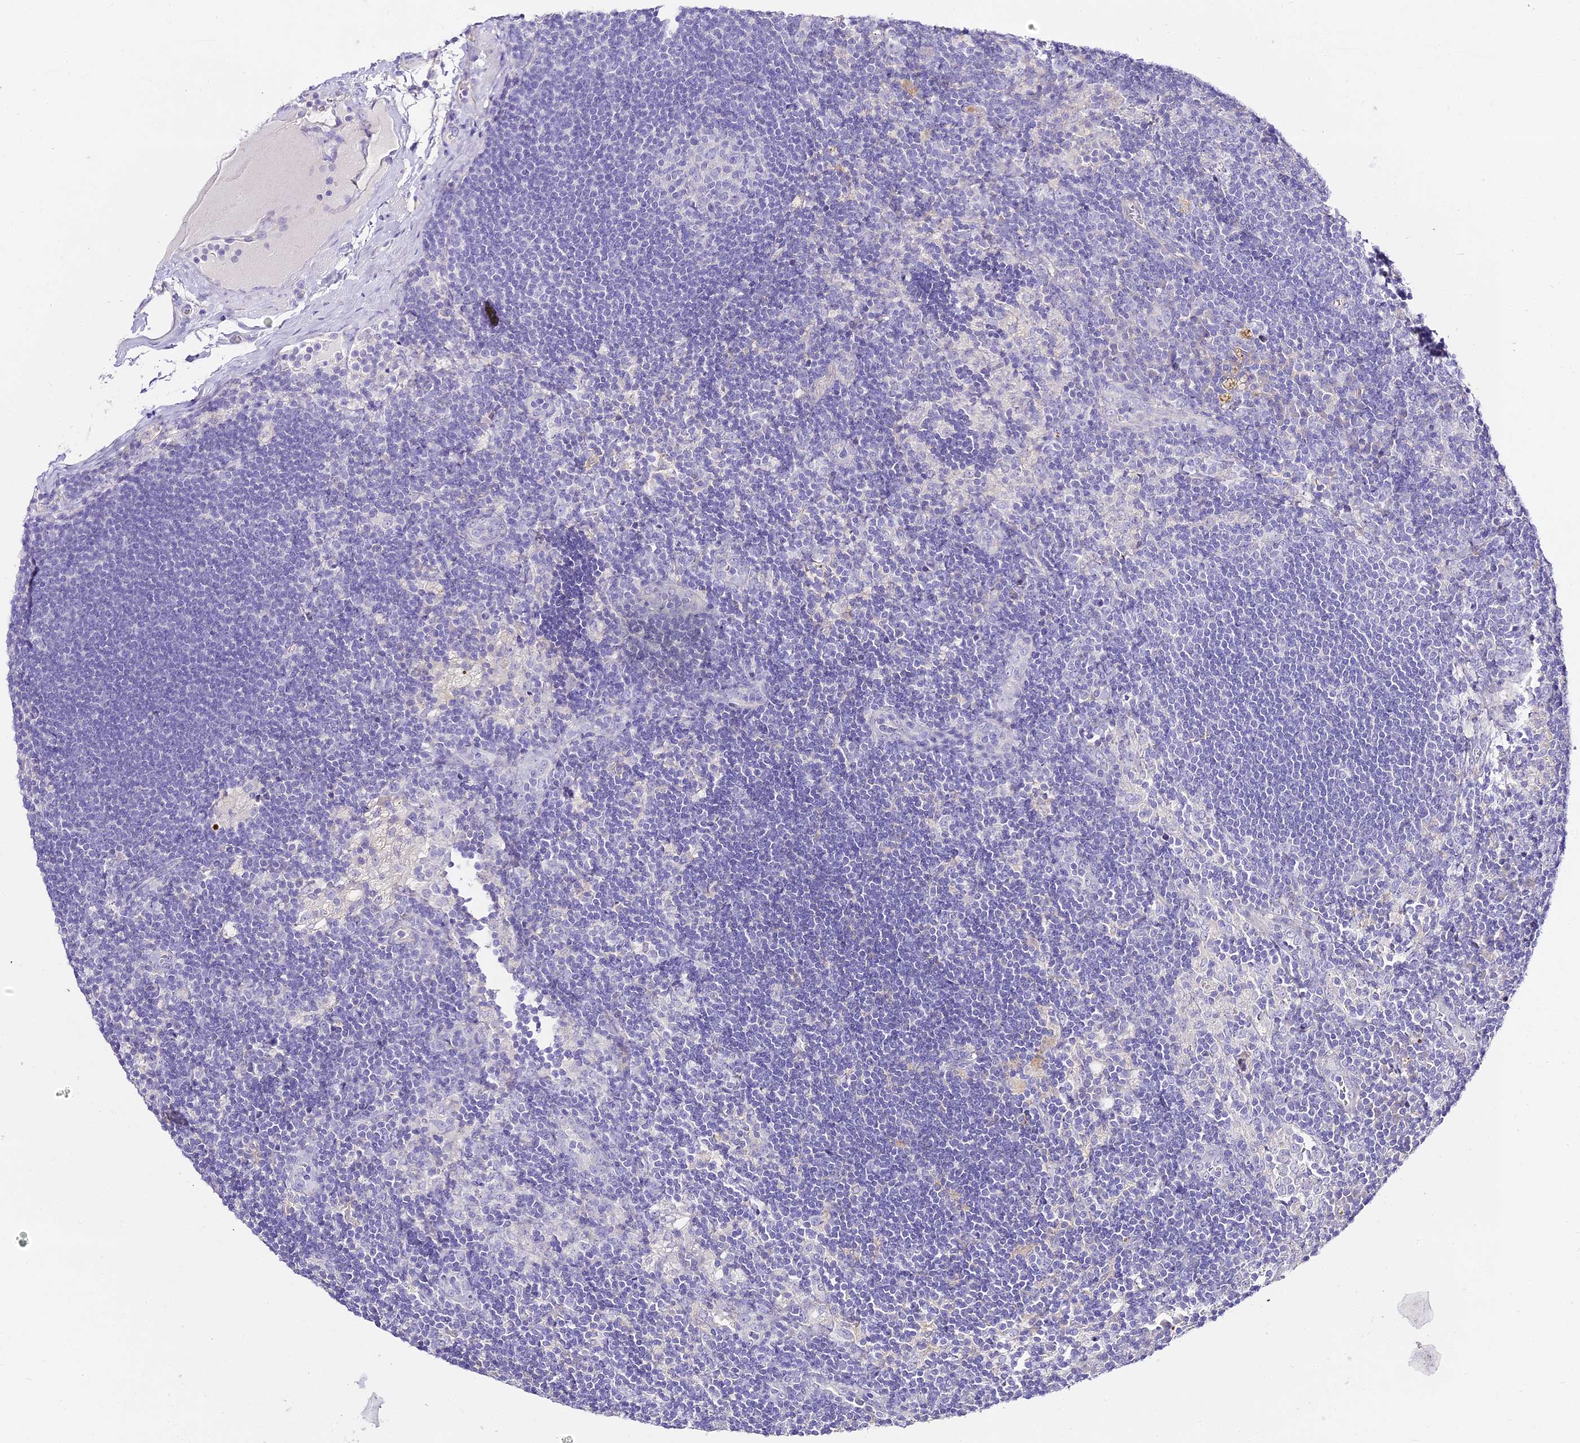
{"staining": {"intensity": "negative", "quantity": "none", "location": "none"}, "tissue": "lymph node", "cell_type": "Germinal center cells", "image_type": "normal", "snomed": [{"axis": "morphology", "description": "Normal tissue, NOS"}, {"axis": "topography", "description": "Lymph node"}], "caption": "The photomicrograph shows no significant expression in germinal center cells of lymph node. The staining is performed using DAB (3,3'-diaminobenzidine) brown chromogen with nuclei counter-stained in using hematoxylin.", "gene": "ALPG", "patient": {"sex": "male", "age": 24}}